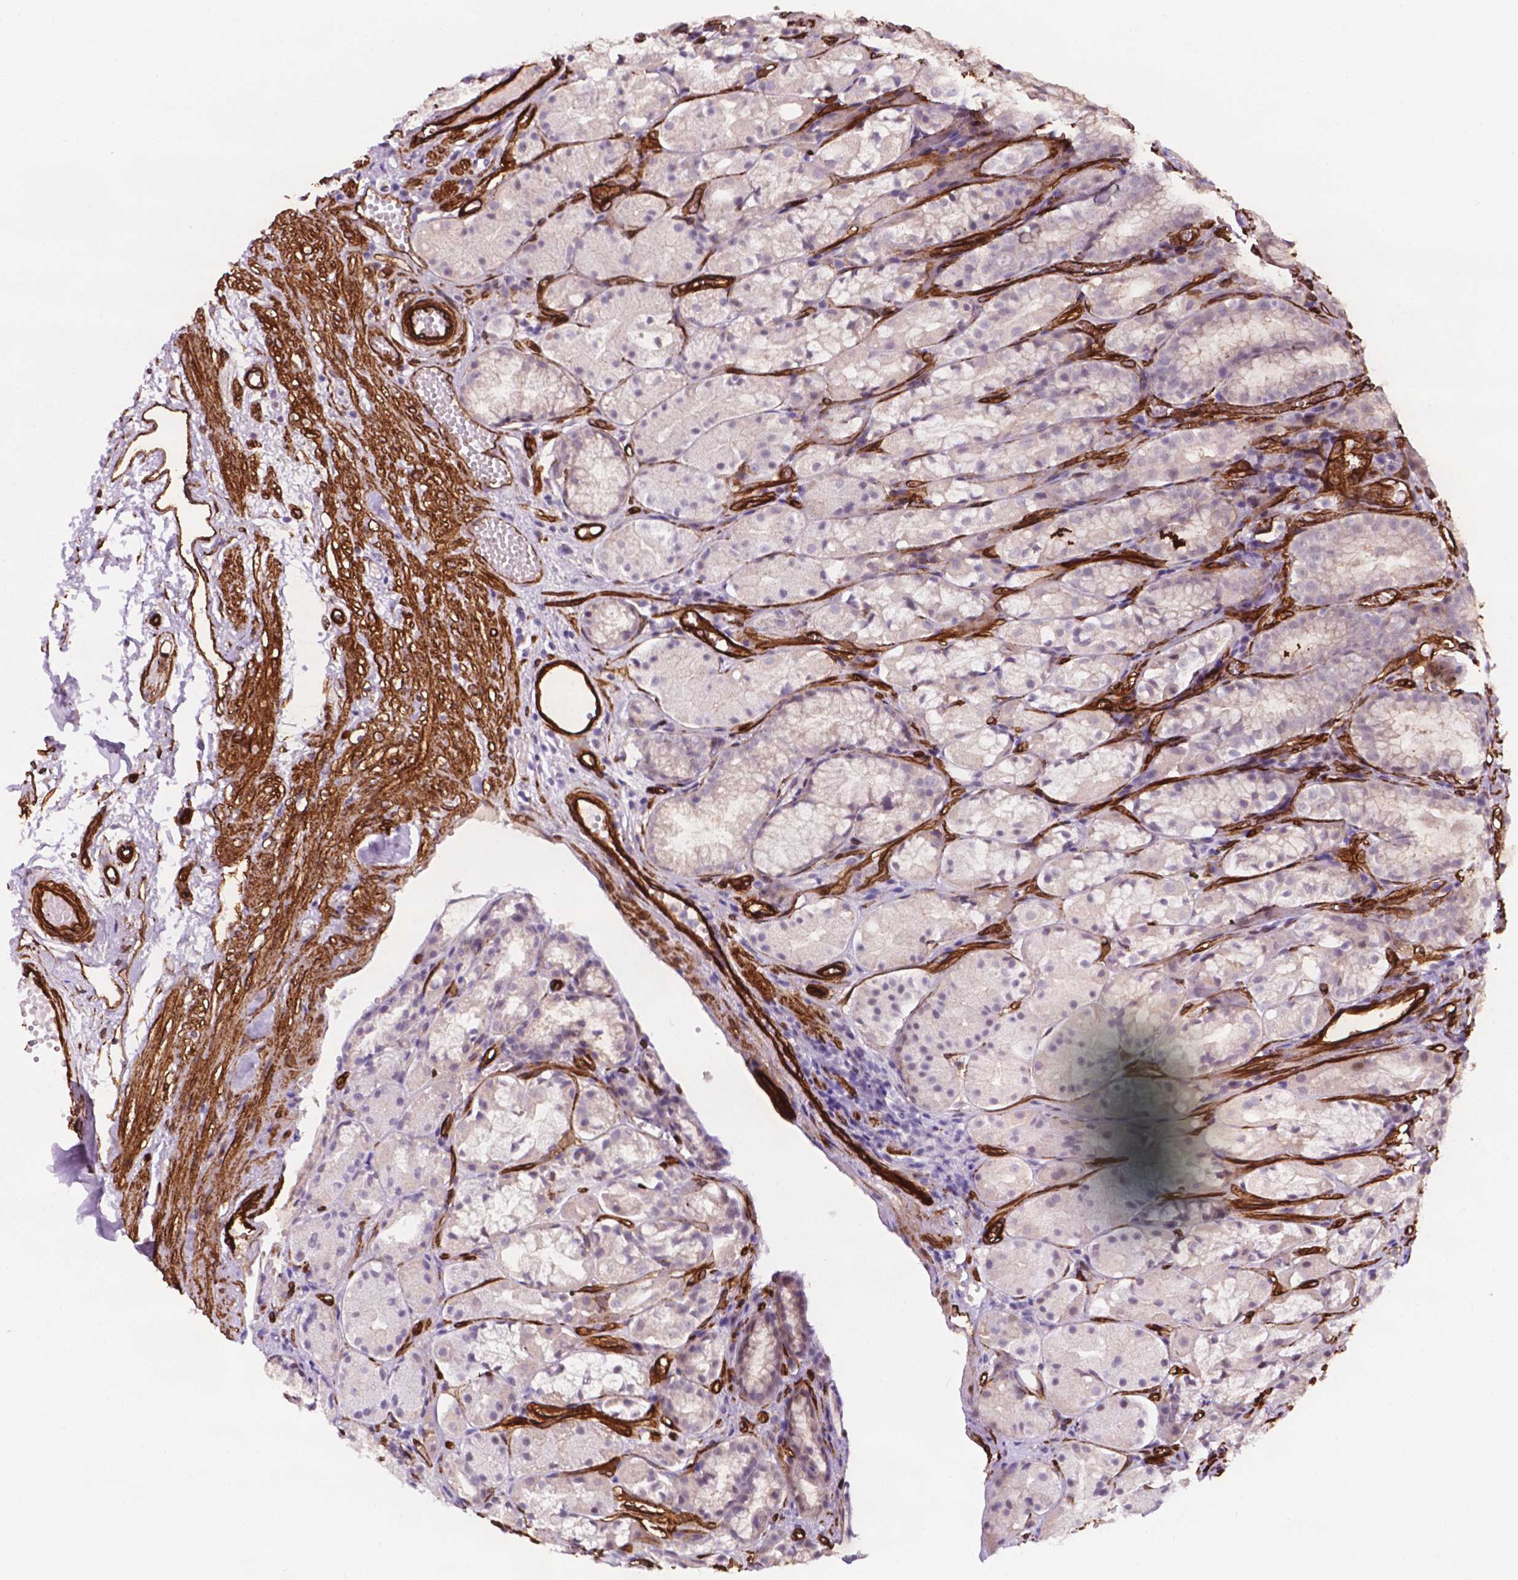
{"staining": {"intensity": "negative", "quantity": "none", "location": "none"}, "tissue": "stomach", "cell_type": "Glandular cells", "image_type": "normal", "snomed": [{"axis": "morphology", "description": "Normal tissue, NOS"}, {"axis": "topography", "description": "Stomach"}], "caption": "Immunohistochemistry of unremarkable stomach displays no positivity in glandular cells.", "gene": "EGFL8", "patient": {"sex": "male", "age": 70}}